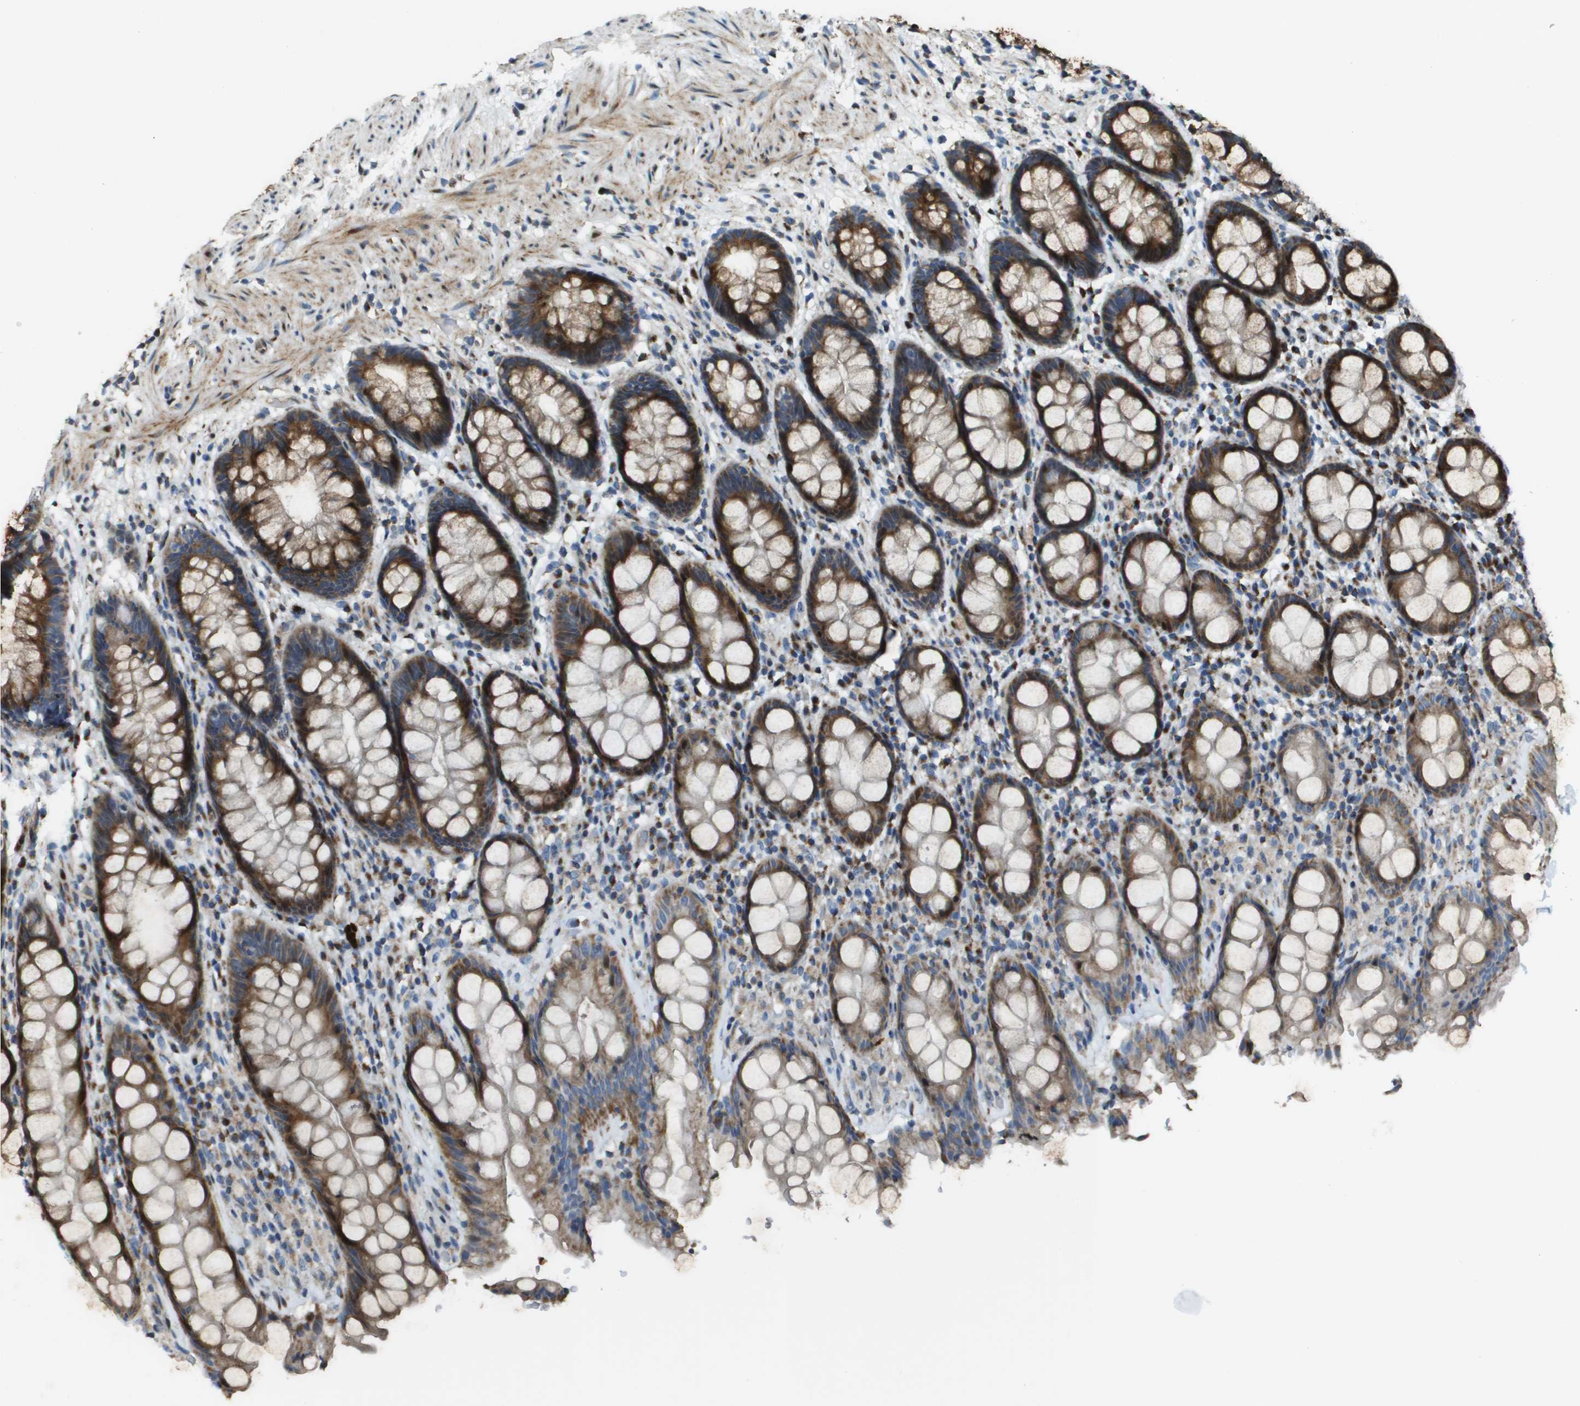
{"staining": {"intensity": "strong", "quantity": ">75%", "location": "cytoplasmic/membranous"}, "tissue": "rectum", "cell_type": "Glandular cells", "image_type": "normal", "snomed": [{"axis": "morphology", "description": "Normal tissue, NOS"}, {"axis": "topography", "description": "Rectum"}], "caption": "The photomicrograph demonstrates a brown stain indicating the presence of a protein in the cytoplasmic/membranous of glandular cells in rectum.", "gene": "MGAT3", "patient": {"sex": "male", "age": 64}}